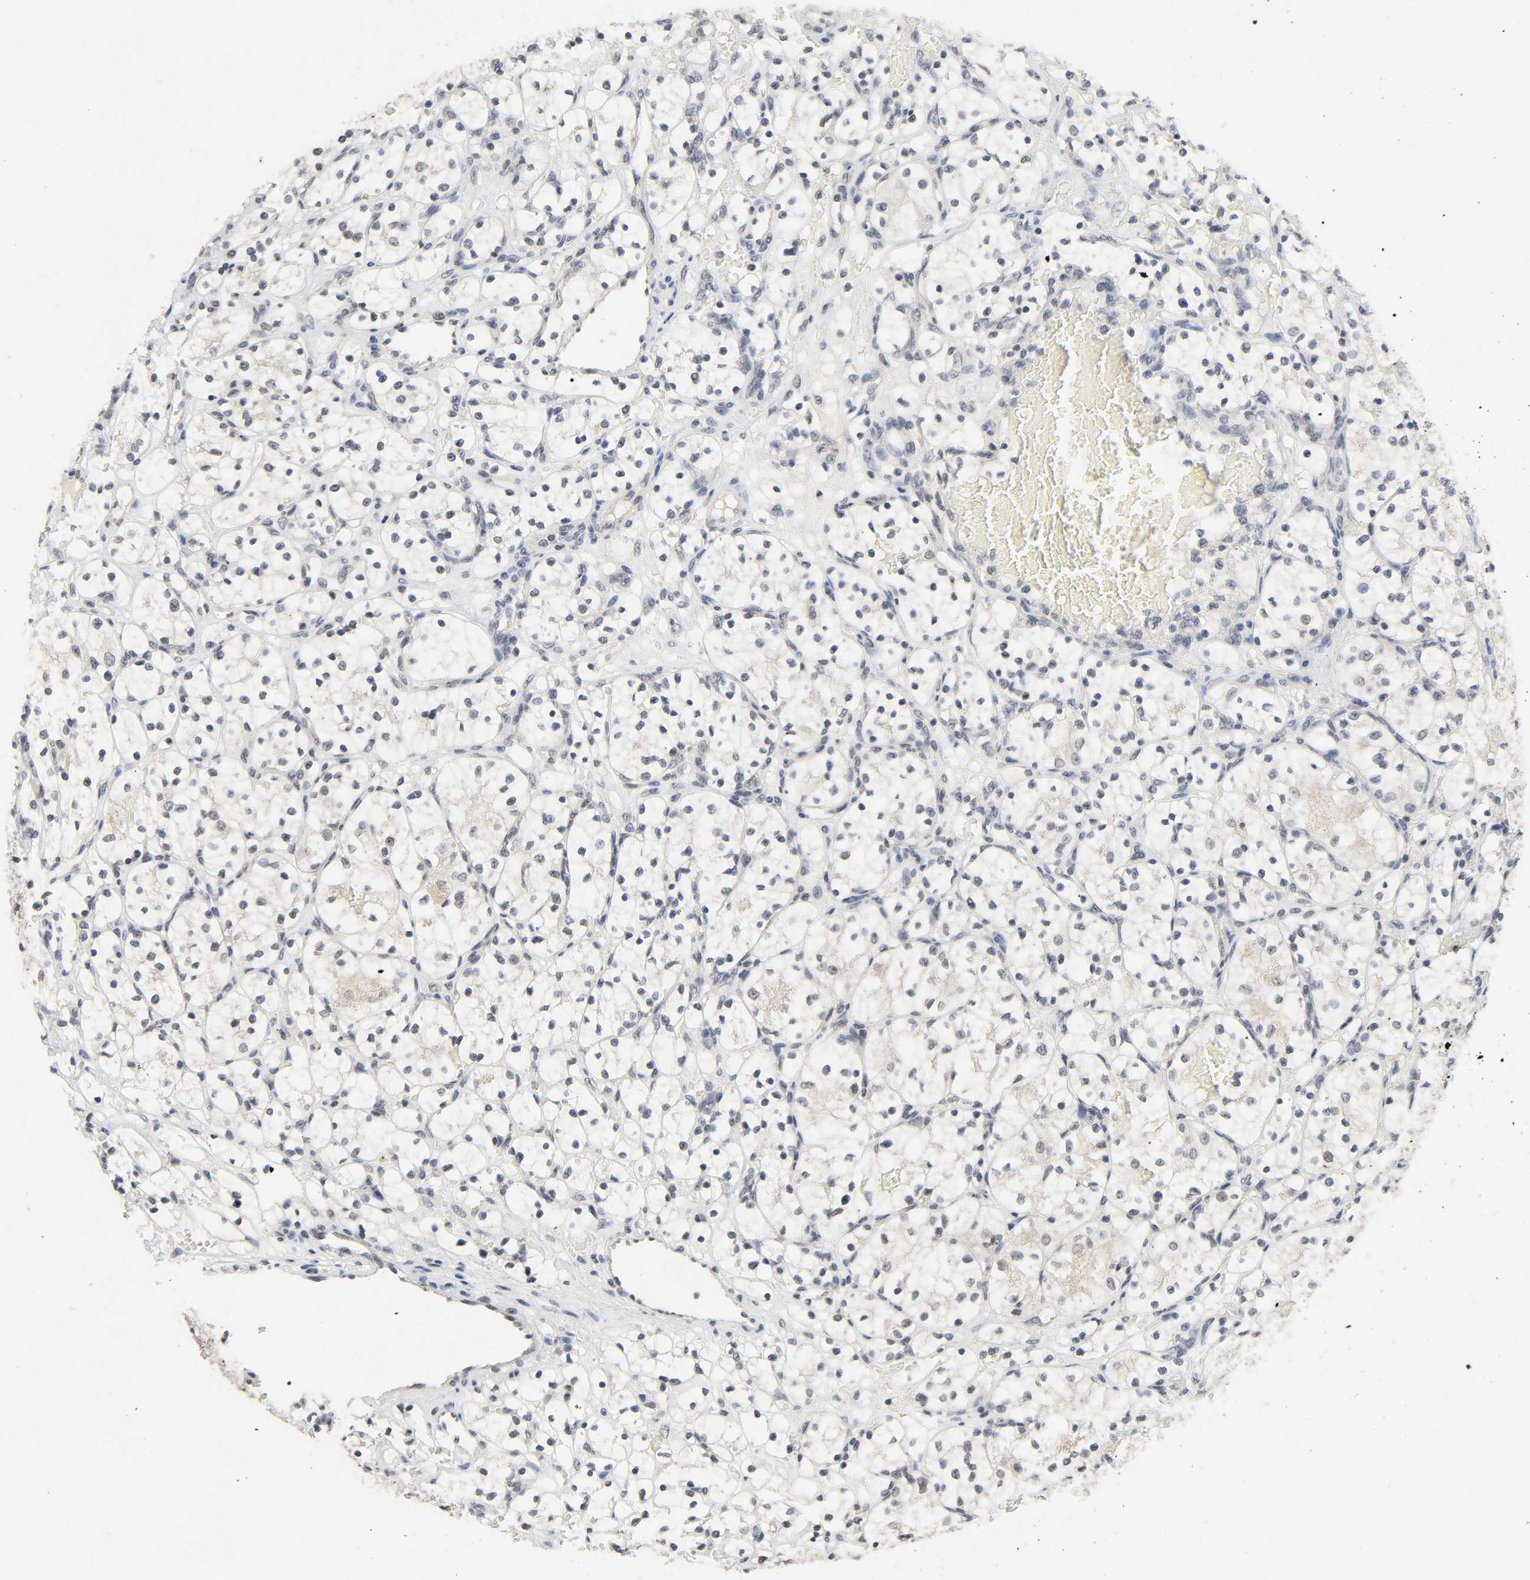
{"staining": {"intensity": "weak", "quantity": "<25%", "location": "nuclear"}, "tissue": "renal cancer", "cell_type": "Tumor cells", "image_type": "cancer", "snomed": [{"axis": "morphology", "description": "Adenocarcinoma, NOS"}, {"axis": "topography", "description": "Kidney"}], "caption": "Immunohistochemical staining of renal cancer (adenocarcinoma) displays no significant staining in tumor cells.", "gene": "MAPKAPK5", "patient": {"sex": "female", "age": 60}}